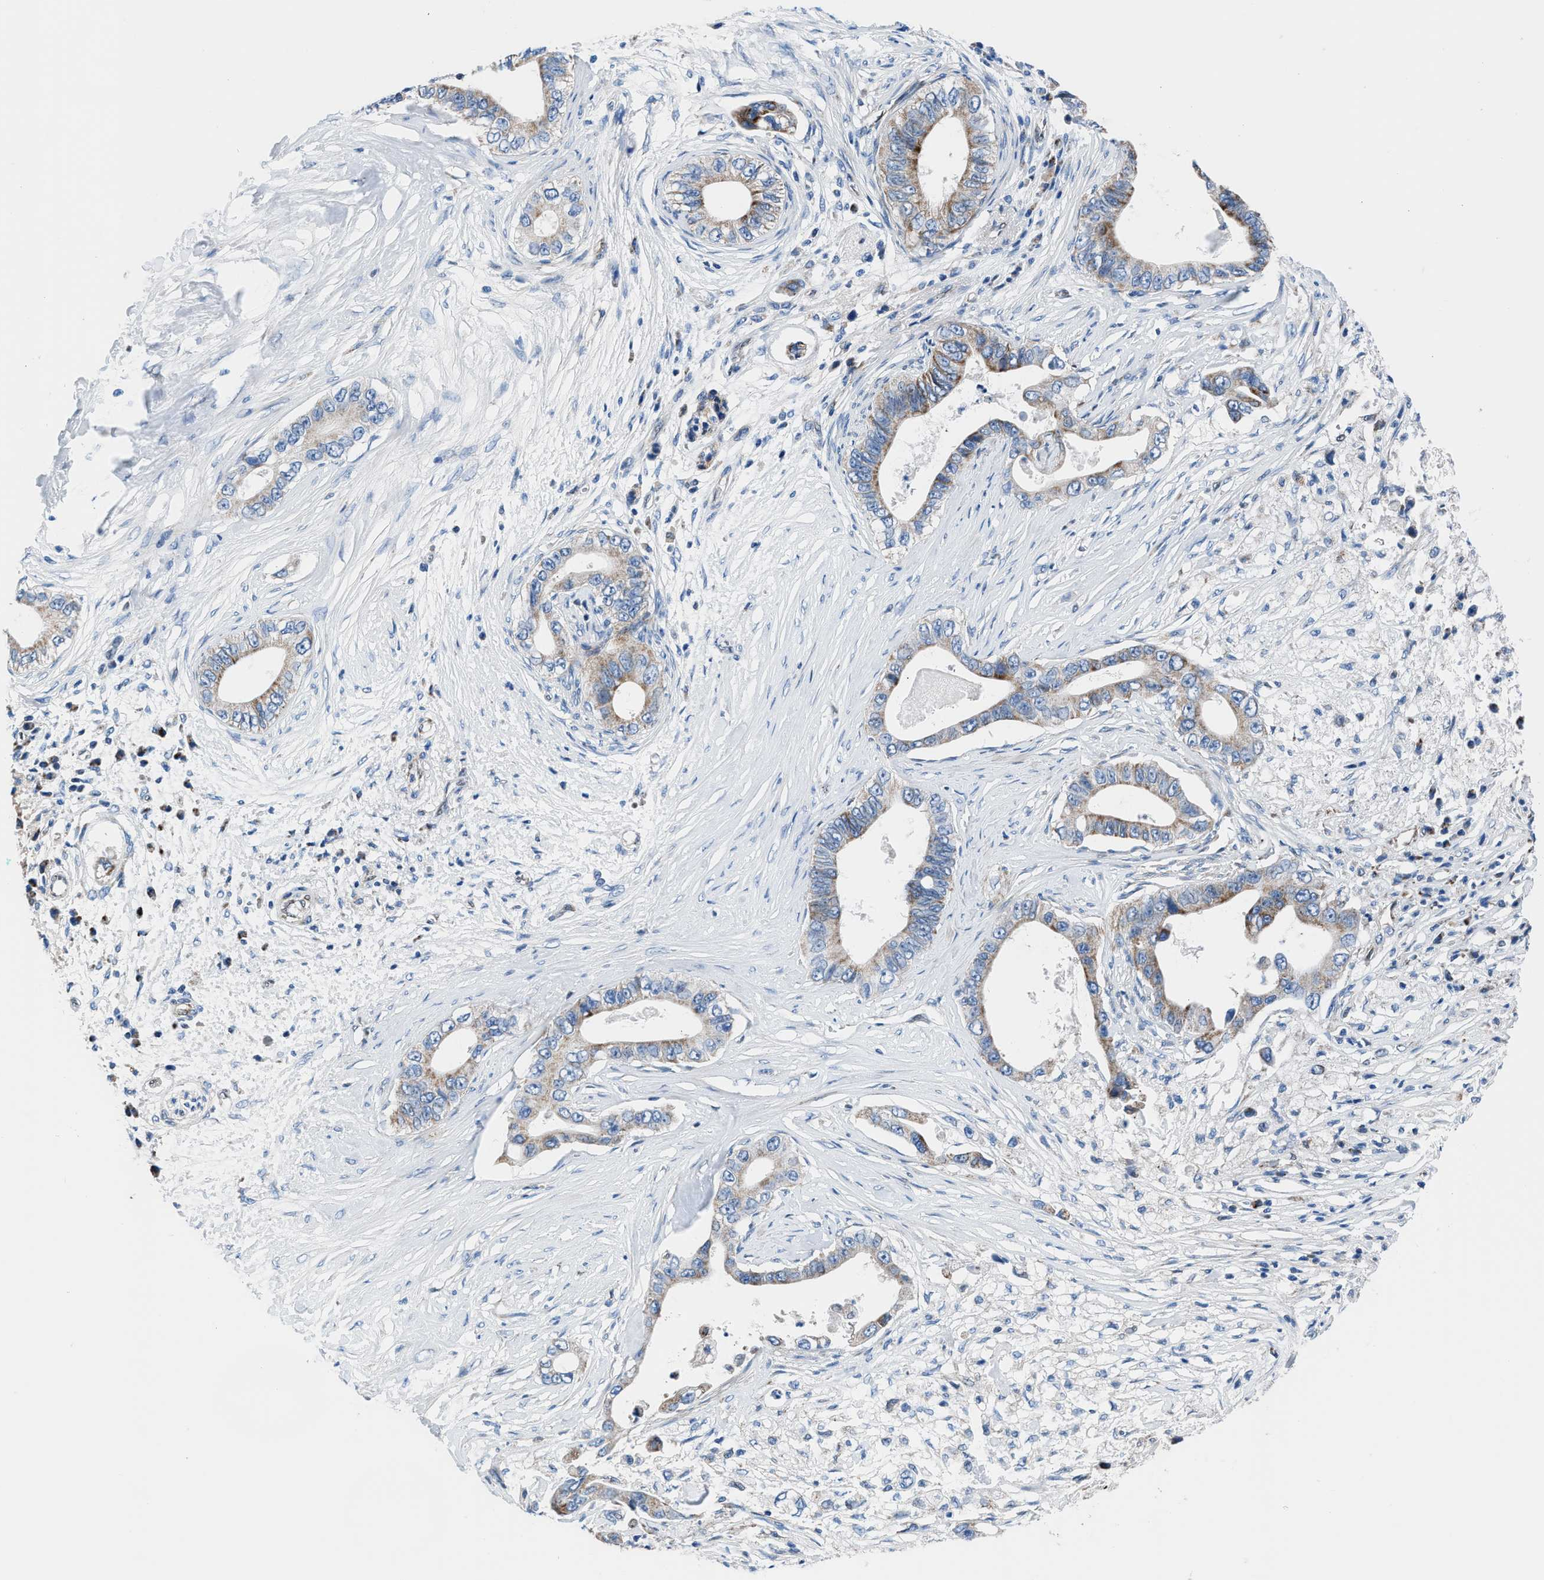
{"staining": {"intensity": "moderate", "quantity": ">75%", "location": "cytoplasmic/membranous"}, "tissue": "pancreatic cancer", "cell_type": "Tumor cells", "image_type": "cancer", "snomed": [{"axis": "morphology", "description": "Adenocarcinoma, NOS"}, {"axis": "topography", "description": "Pancreas"}], "caption": "Immunohistochemical staining of pancreatic adenocarcinoma demonstrates medium levels of moderate cytoplasmic/membranous staining in about >75% of tumor cells.", "gene": "LMO2", "patient": {"sex": "male", "age": 77}}